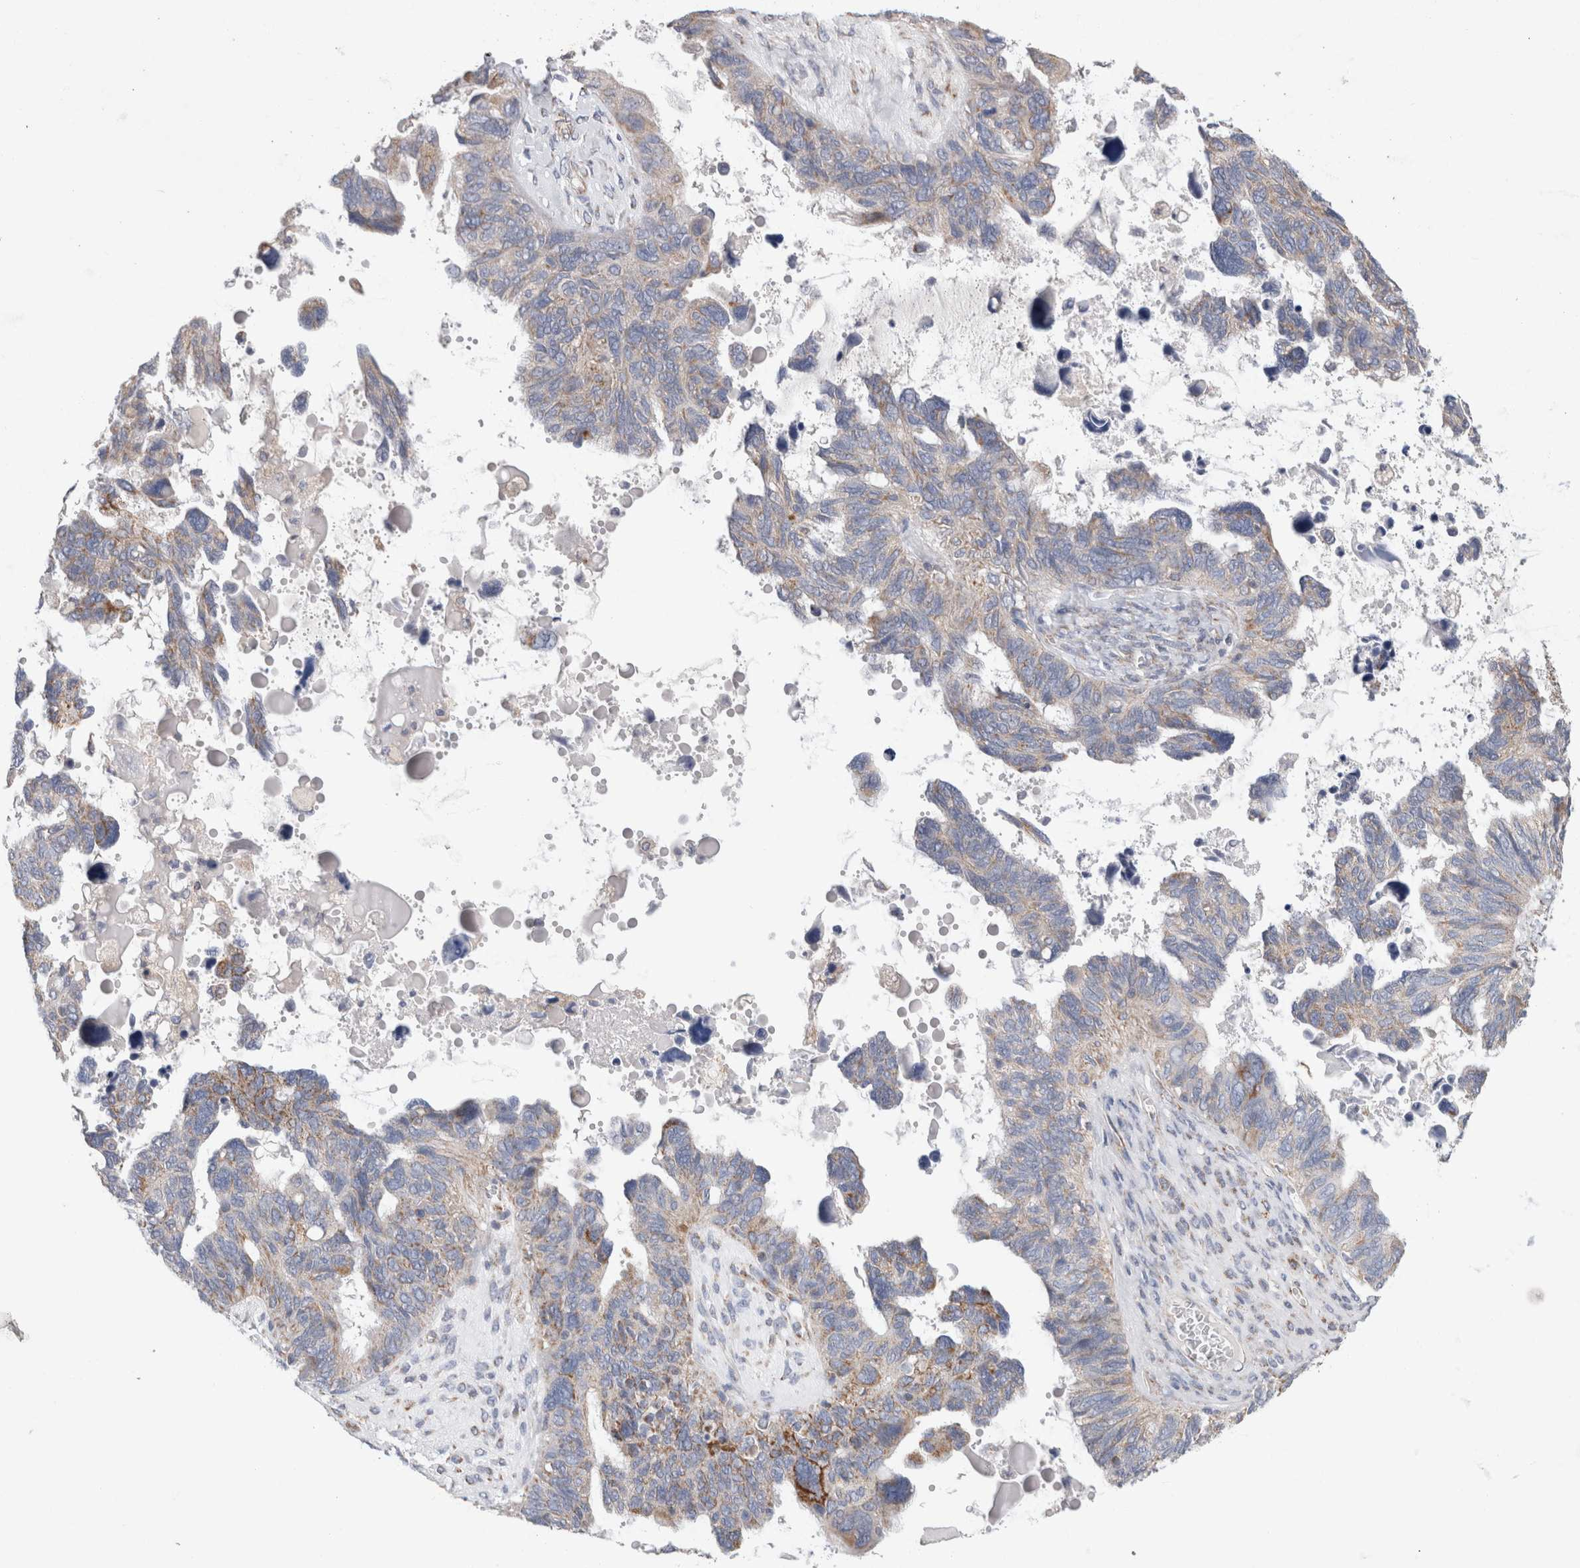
{"staining": {"intensity": "weak", "quantity": "25%-75%", "location": "cytoplasmic/membranous"}, "tissue": "ovarian cancer", "cell_type": "Tumor cells", "image_type": "cancer", "snomed": [{"axis": "morphology", "description": "Cystadenocarcinoma, serous, NOS"}, {"axis": "topography", "description": "Ovary"}], "caption": "A micrograph showing weak cytoplasmic/membranous staining in about 25%-75% of tumor cells in ovarian cancer (serous cystadenocarcinoma), as visualized by brown immunohistochemical staining.", "gene": "IARS2", "patient": {"sex": "female", "age": 79}}